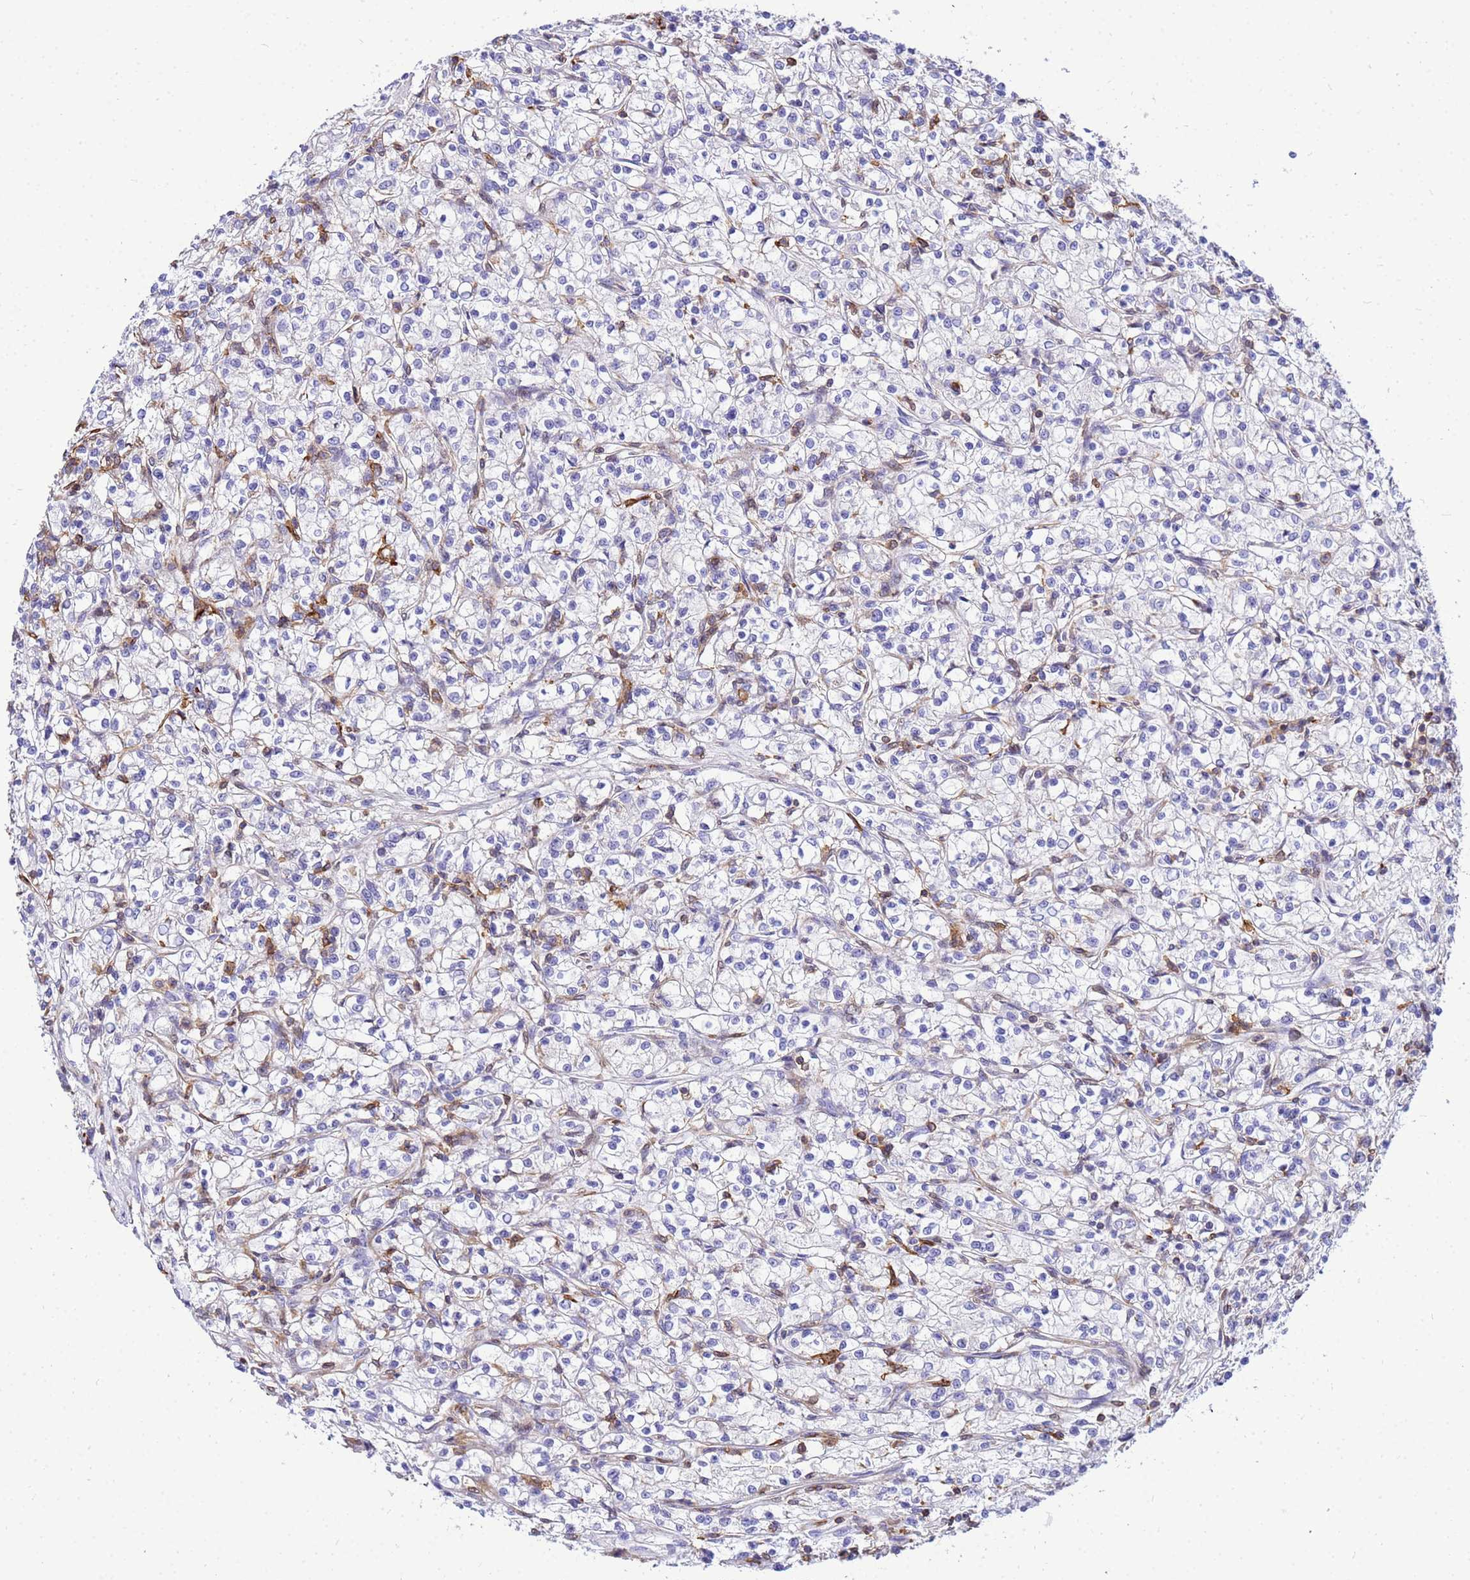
{"staining": {"intensity": "negative", "quantity": "none", "location": "none"}, "tissue": "renal cancer", "cell_type": "Tumor cells", "image_type": "cancer", "snomed": [{"axis": "morphology", "description": "Adenocarcinoma, NOS"}, {"axis": "topography", "description": "Kidney"}], "caption": "Human adenocarcinoma (renal) stained for a protein using immunohistochemistry (IHC) displays no staining in tumor cells.", "gene": "DBNDD2", "patient": {"sex": "female", "age": 59}}